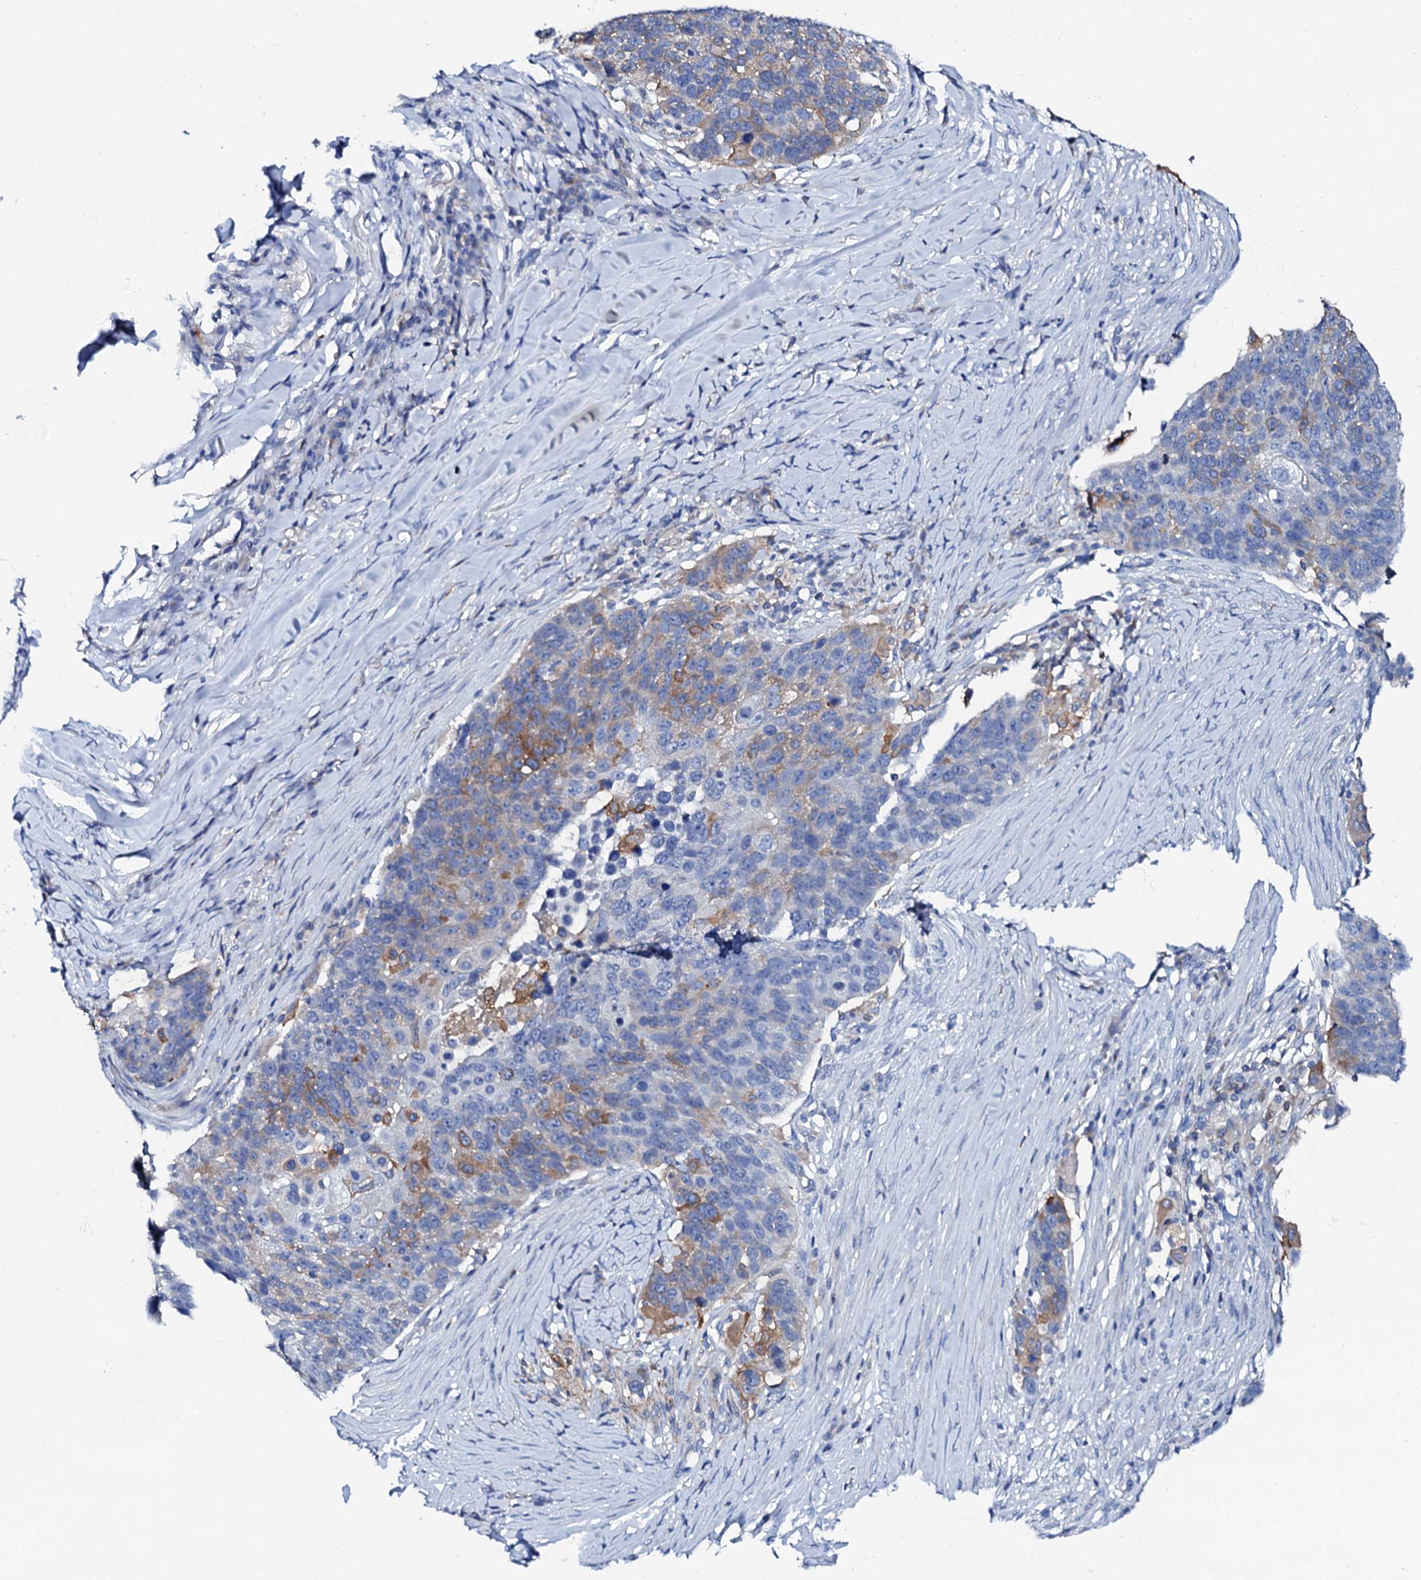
{"staining": {"intensity": "moderate", "quantity": "<25%", "location": "cytoplasmic/membranous"}, "tissue": "lung cancer", "cell_type": "Tumor cells", "image_type": "cancer", "snomed": [{"axis": "morphology", "description": "Normal tissue, NOS"}, {"axis": "morphology", "description": "Squamous cell carcinoma, NOS"}, {"axis": "topography", "description": "Lymph node"}, {"axis": "topography", "description": "Lung"}], "caption": "Protein staining by immunohistochemistry (IHC) demonstrates moderate cytoplasmic/membranous staining in approximately <25% of tumor cells in lung cancer.", "gene": "GLB1L3", "patient": {"sex": "male", "age": 66}}